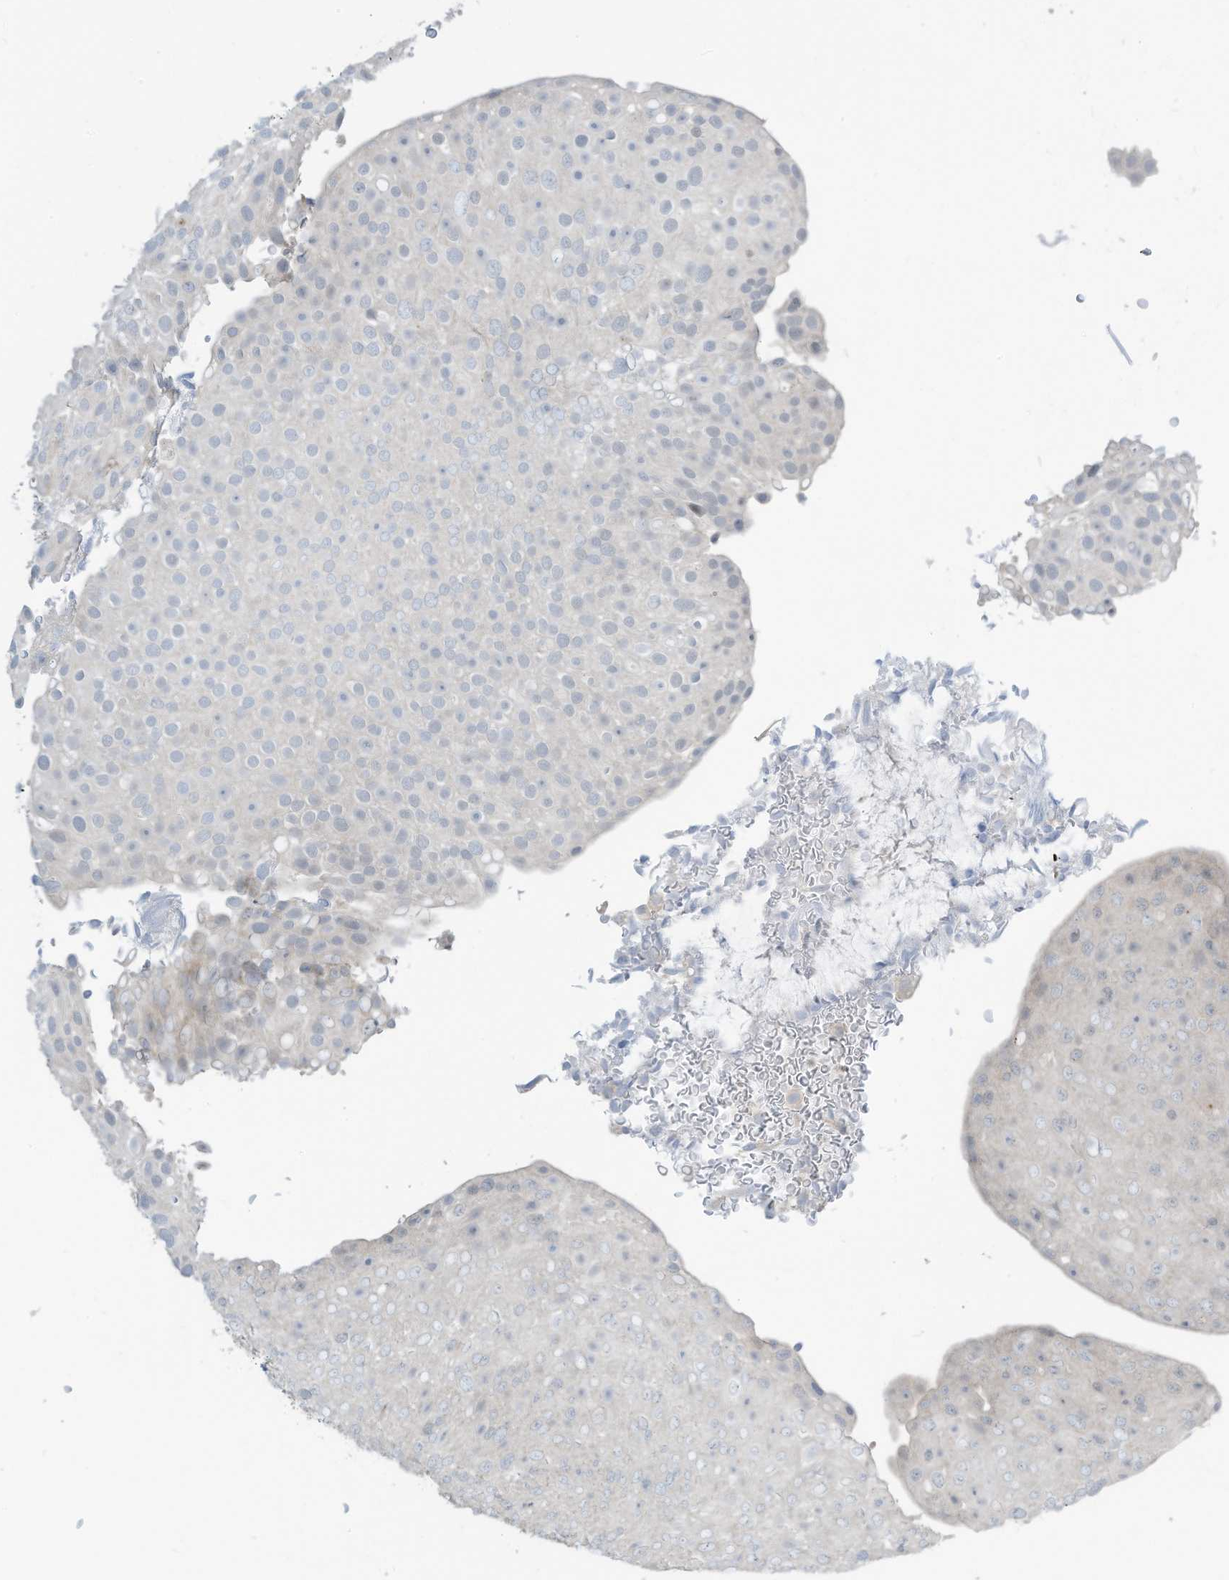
{"staining": {"intensity": "negative", "quantity": "none", "location": "none"}, "tissue": "urothelial cancer", "cell_type": "Tumor cells", "image_type": "cancer", "snomed": [{"axis": "morphology", "description": "Urothelial carcinoma, Low grade"}, {"axis": "topography", "description": "Urinary bladder"}], "caption": "This is an IHC image of human low-grade urothelial carcinoma. There is no positivity in tumor cells.", "gene": "DZIP3", "patient": {"sex": "male", "age": 78}}